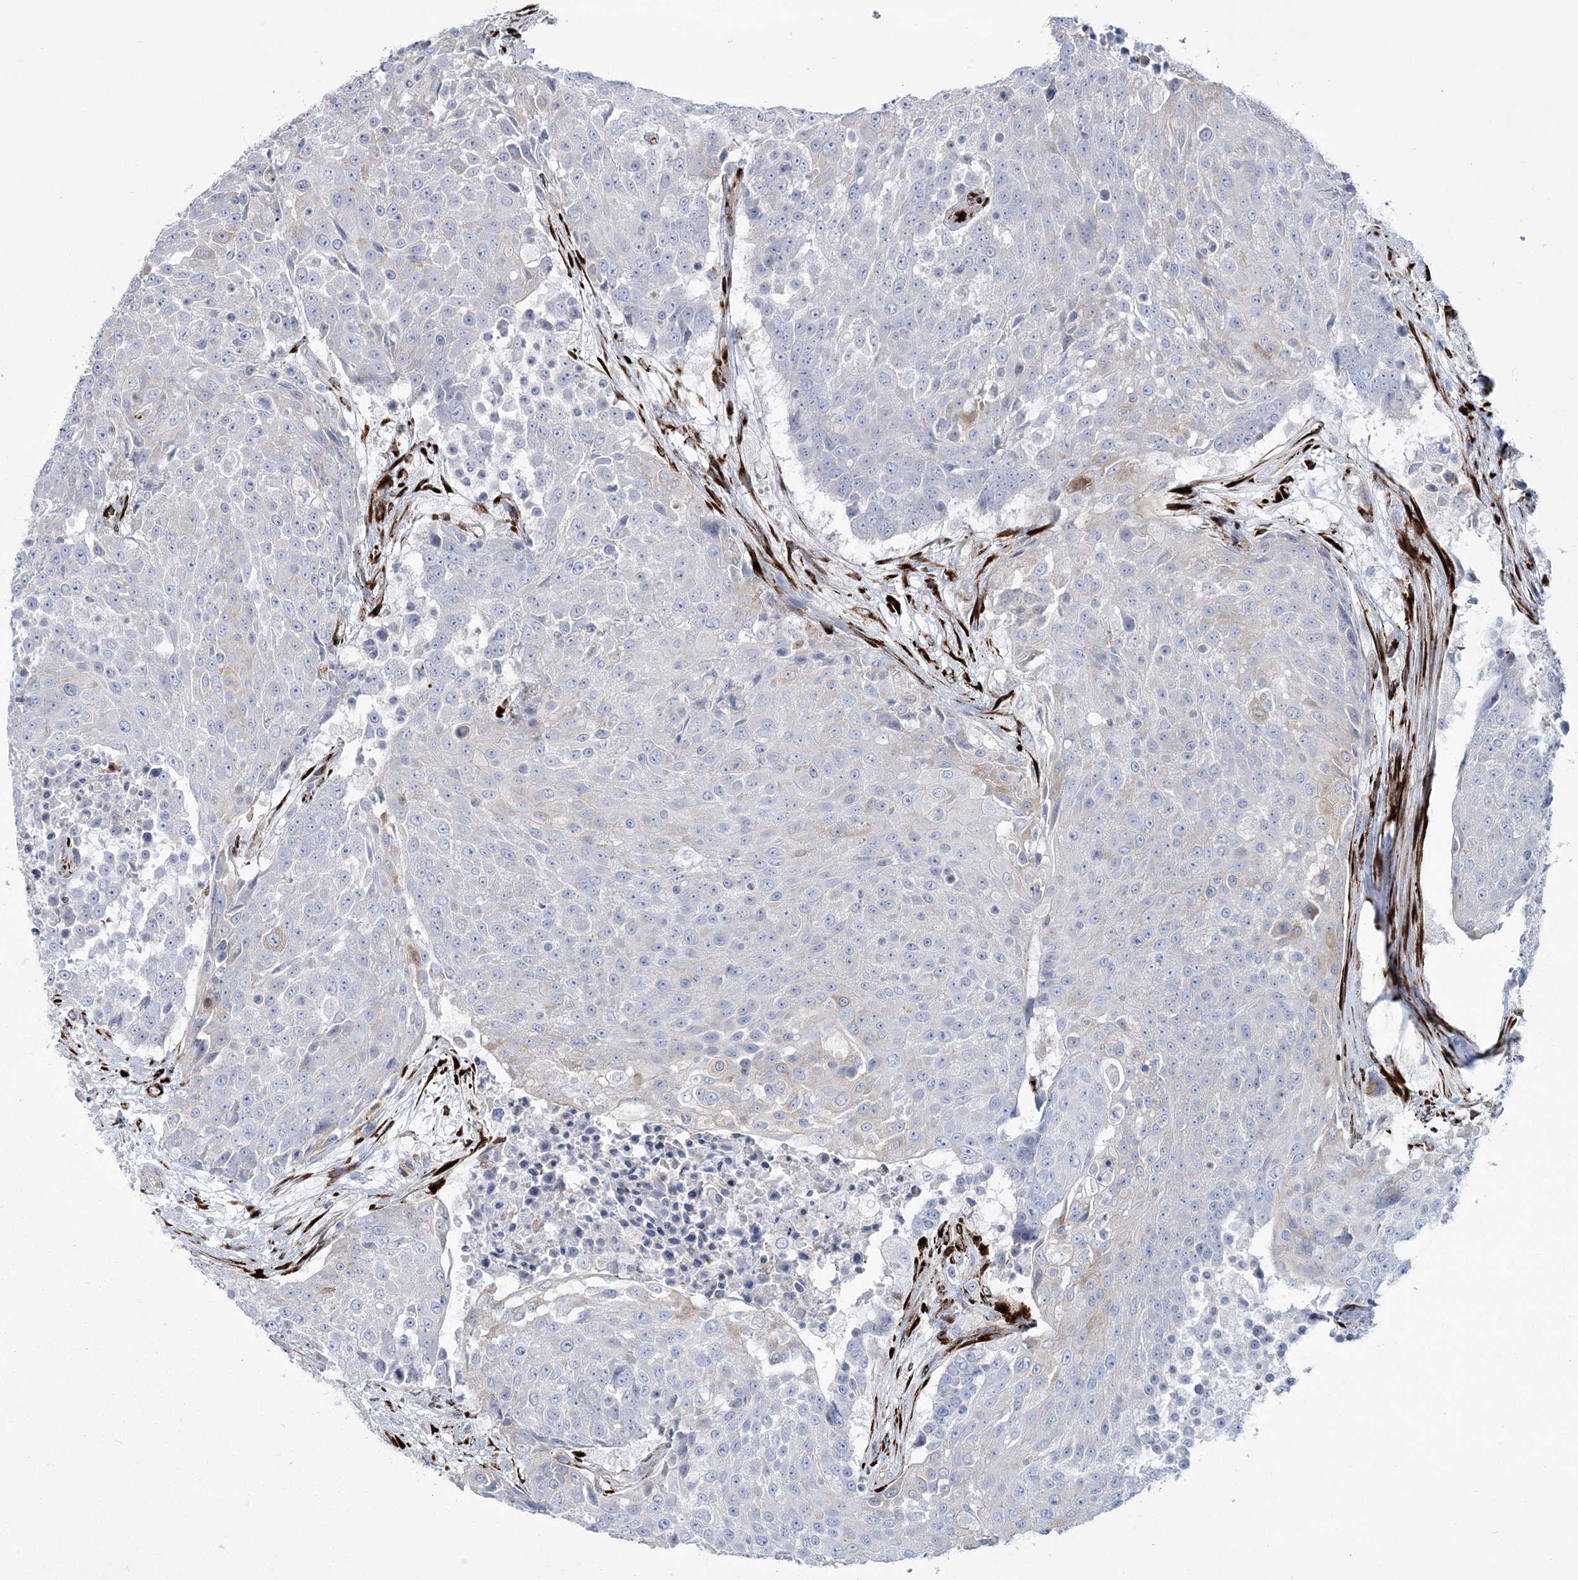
{"staining": {"intensity": "negative", "quantity": "none", "location": "none"}, "tissue": "urothelial cancer", "cell_type": "Tumor cells", "image_type": "cancer", "snomed": [{"axis": "morphology", "description": "Urothelial carcinoma, High grade"}, {"axis": "topography", "description": "Urinary bladder"}], "caption": "This is an immunohistochemistry photomicrograph of human urothelial cancer. There is no positivity in tumor cells.", "gene": "RAB11FIP5", "patient": {"sex": "female", "age": 63}}